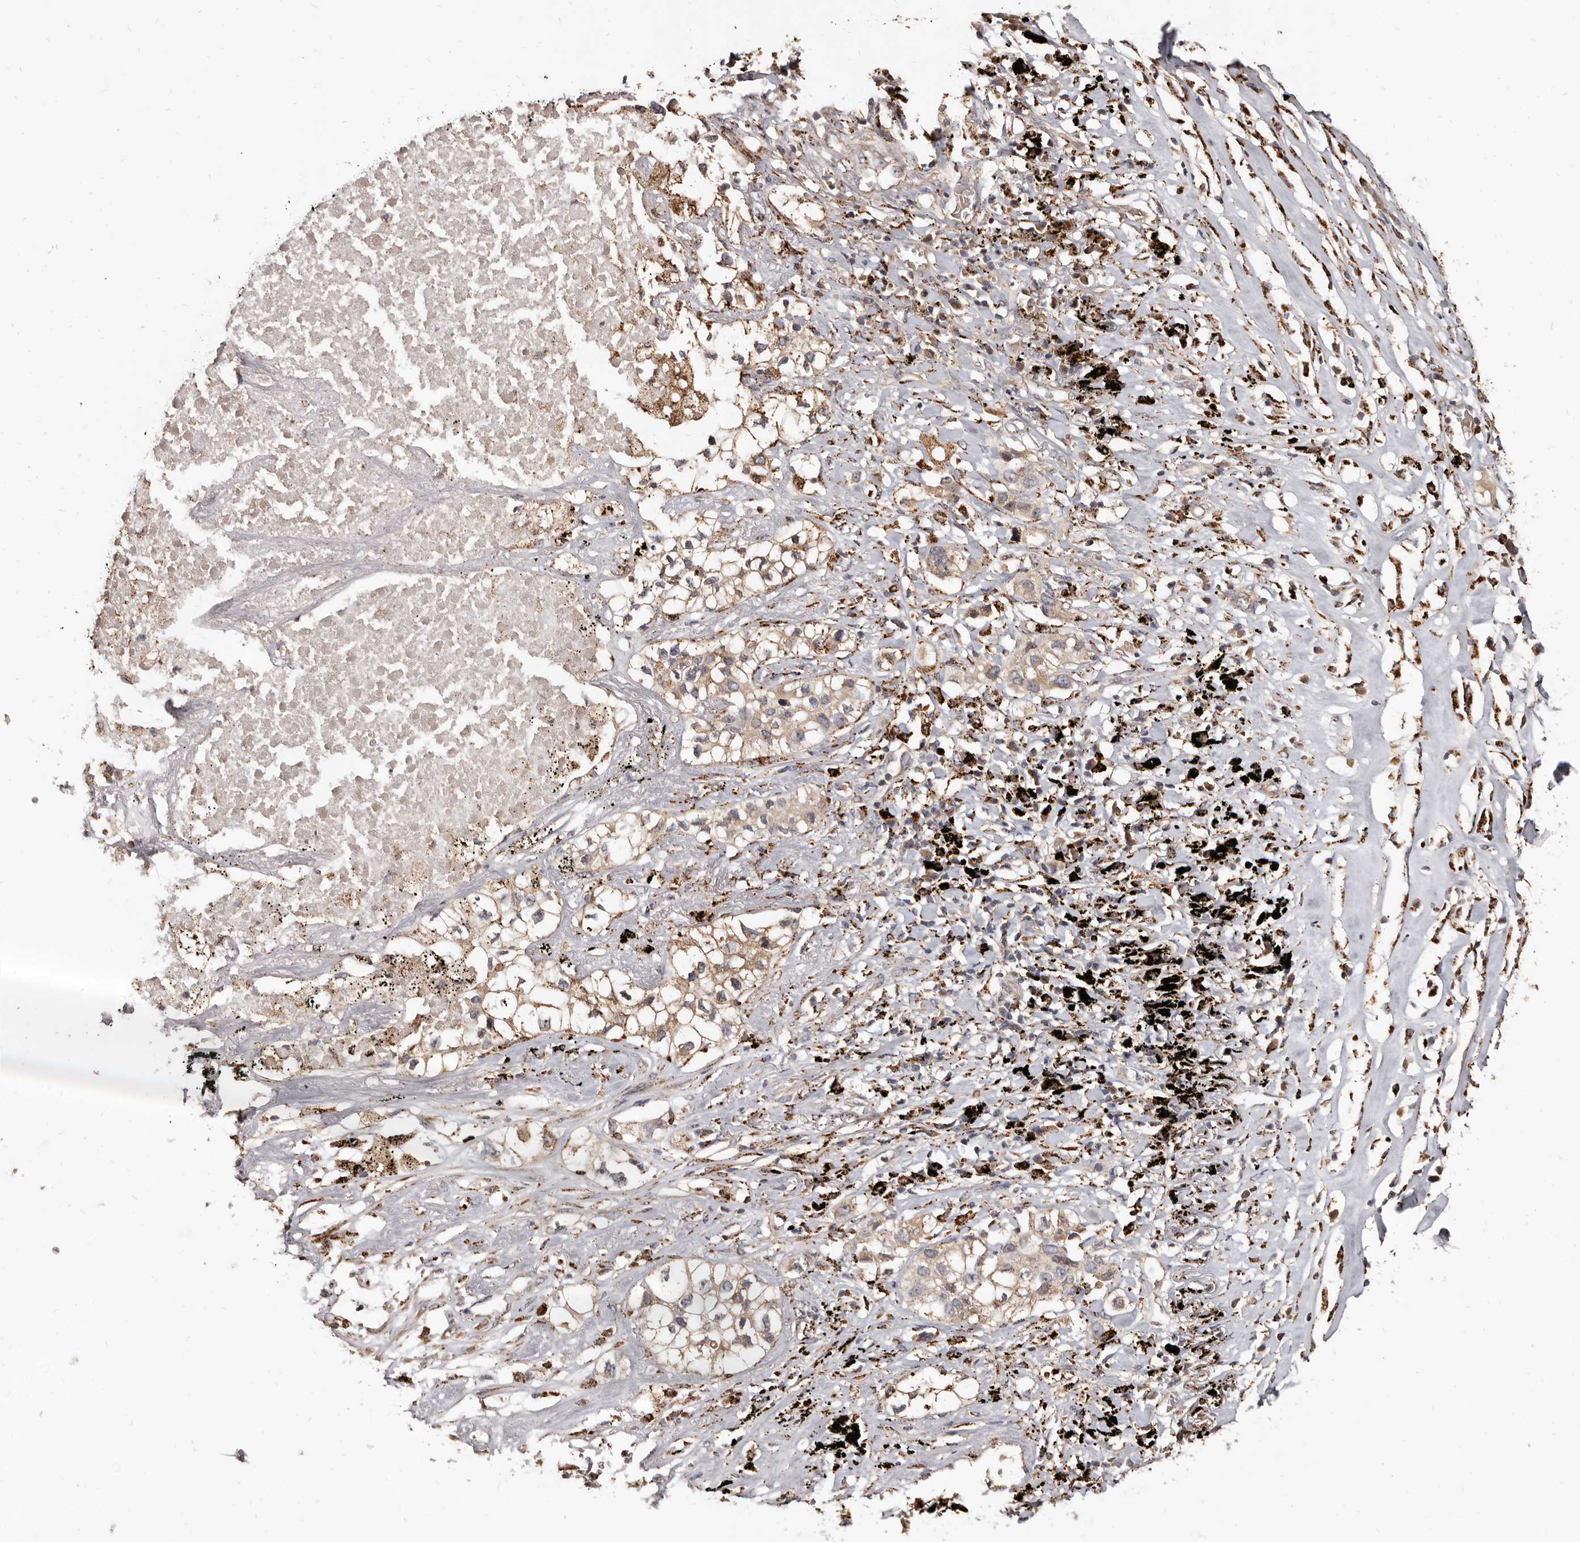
{"staining": {"intensity": "weak", "quantity": ">75%", "location": "cytoplasmic/membranous"}, "tissue": "lung cancer", "cell_type": "Tumor cells", "image_type": "cancer", "snomed": [{"axis": "morphology", "description": "Adenocarcinoma, NOS"}, {"axis": "topography", "description": "Lung"}], "caption": "Immunohistochemistry photomicrograph of neoplastic tissue: human adenocarcinoma (lung) stained using immunohistochemistry (IHC) displays low levels of weak protein expression localized specifically in the cytoplasmic/membranous of tumor cells, appearing as a cytoplasmic/membranous brown color.", "gene": "AKAP7", "patient": {"sex": "male", "age": 63}}